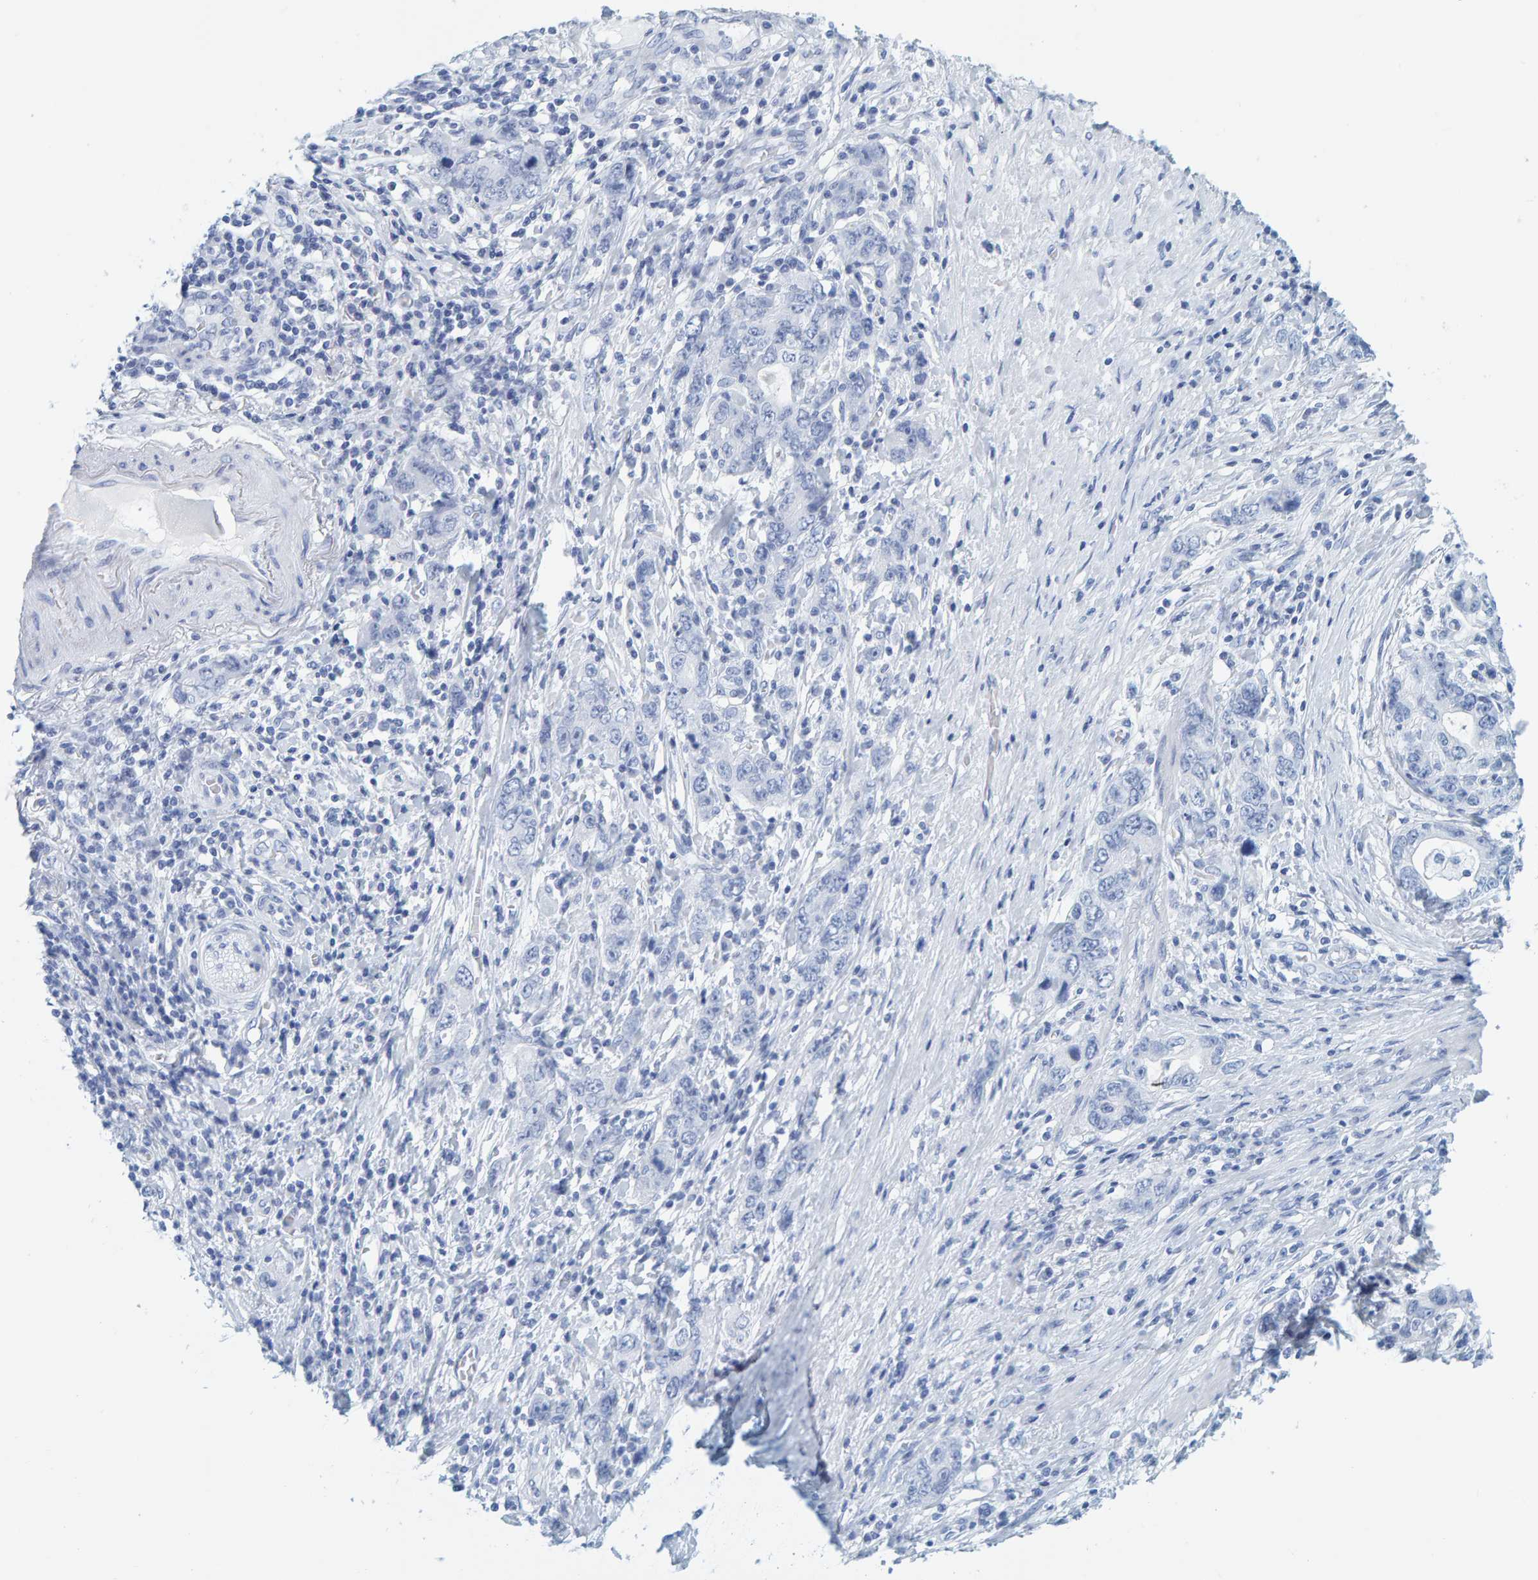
{"staining": {"intensity": "negative", "quantity": "none", "location": "none"}, "tissue": "stomach cancer", "cell_type": "Tumor cells", "image_type": "cancer", "snomed": [{"axis": "morphology", "description": "Adenocarcinoma, NOS"}, {"axis": "topography", "description": "Stomach, lower"}], "caption": "Tumor cells are negative for brown protein staining in stomach adenocarcinoma.", "gene": "SFTPC", "patient": {"sex": "female", "age": 93}}